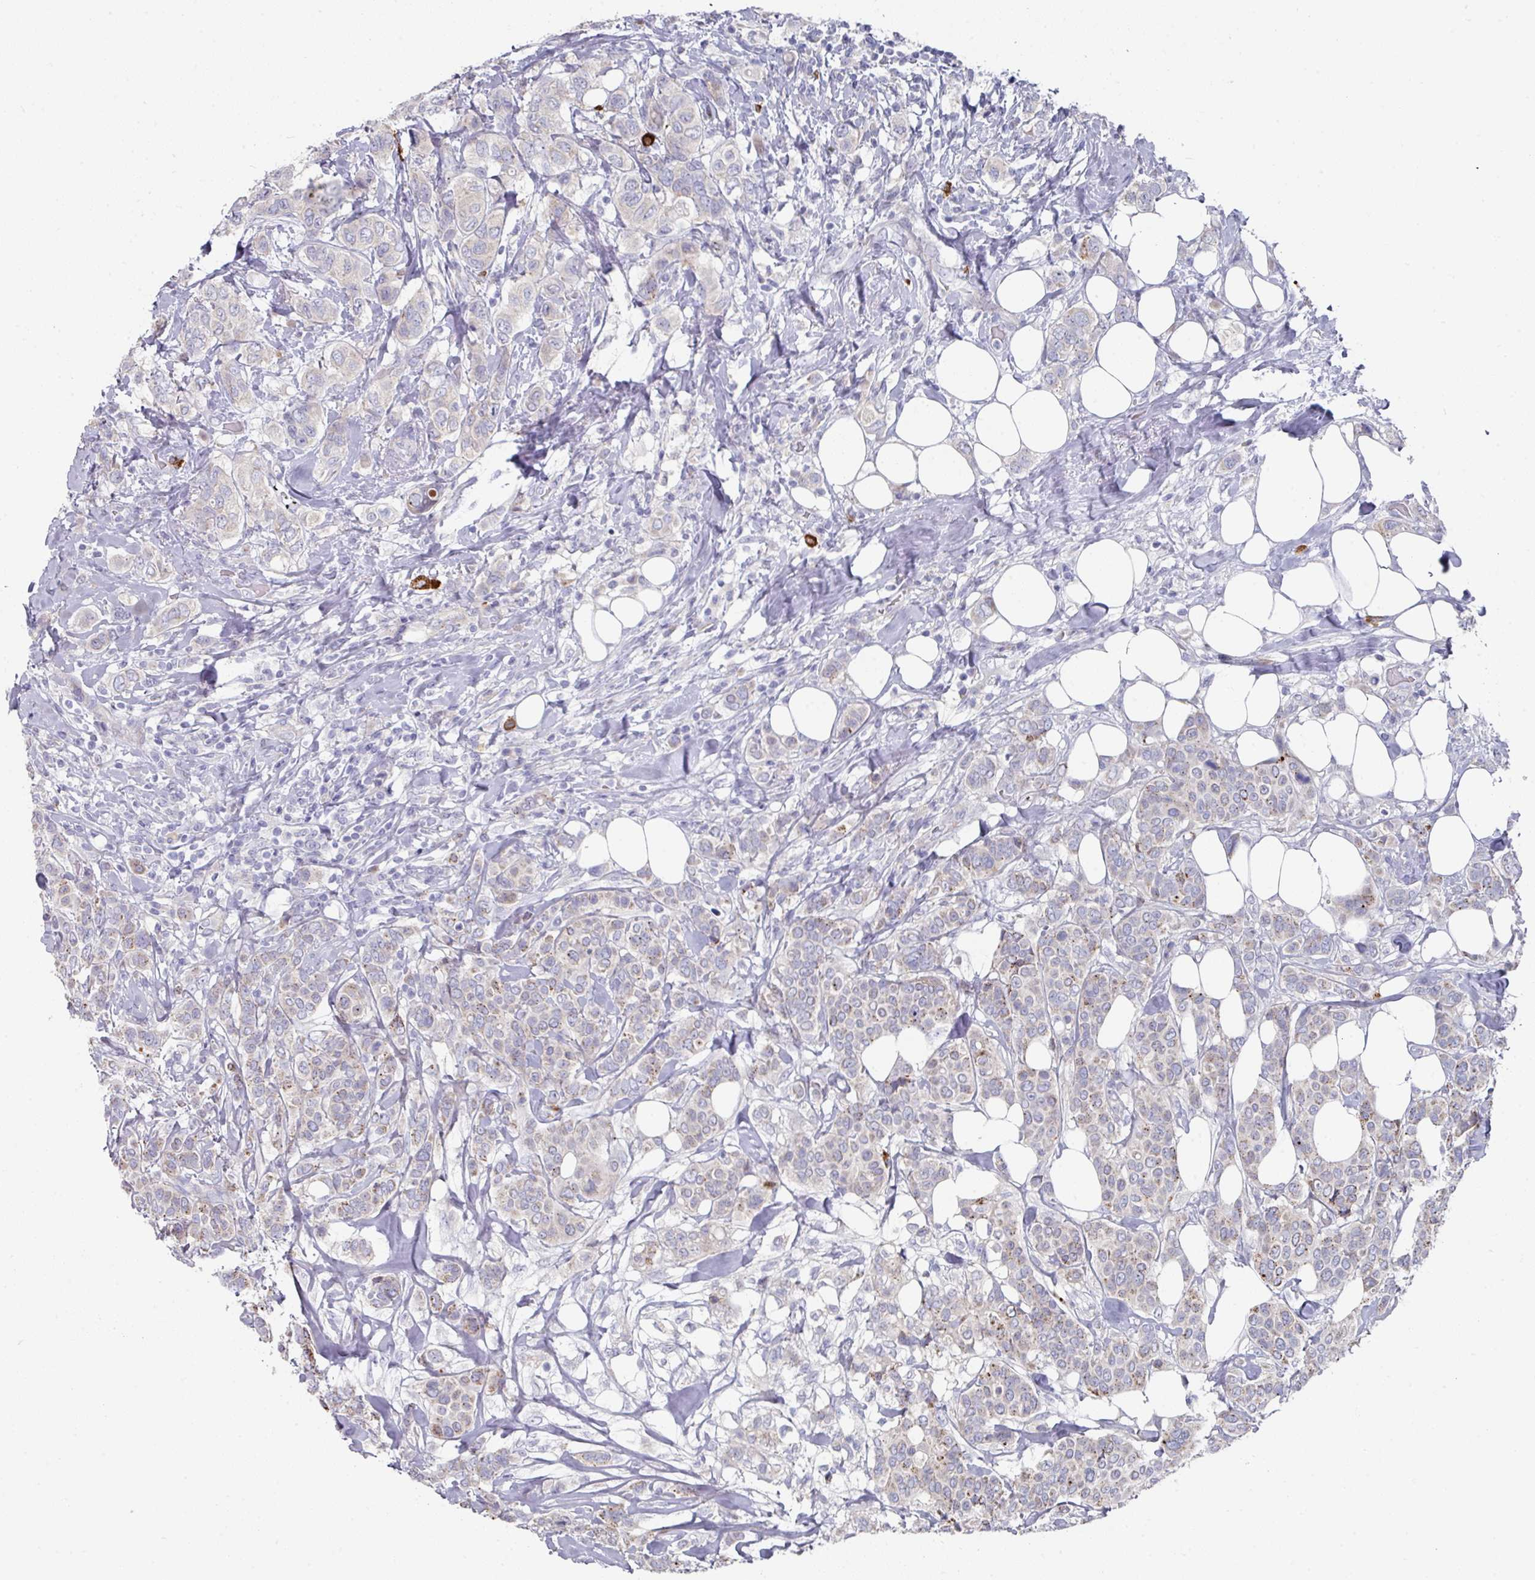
{"staining": {"intensity": "moderate", "quantity": "<25%", "location": "cytoplasmic/membranous"}, "tissue": "breast cancer", "cell_type": "Tumor cells", "image_type": "cancer", "snomed": [{"axis": "morphology", "description": "Lobular carcinoma"}, {"axis": "topography", "description": "Breast"}], "caption": "Immunohistochemical staining of breast cancer (lobular carcinoma) demonstrates low levels of moderate cytoplasmic/membranous protein expression in approximately <25% of tumor cells. The staining was performed using DAB to visualize the protein expression in brown, while the nuclei were stained in blue with hematoxylin (Magnification: 20x).", "gene": "NT5C1A", "patient": {"sex": "female", "age": 51}}